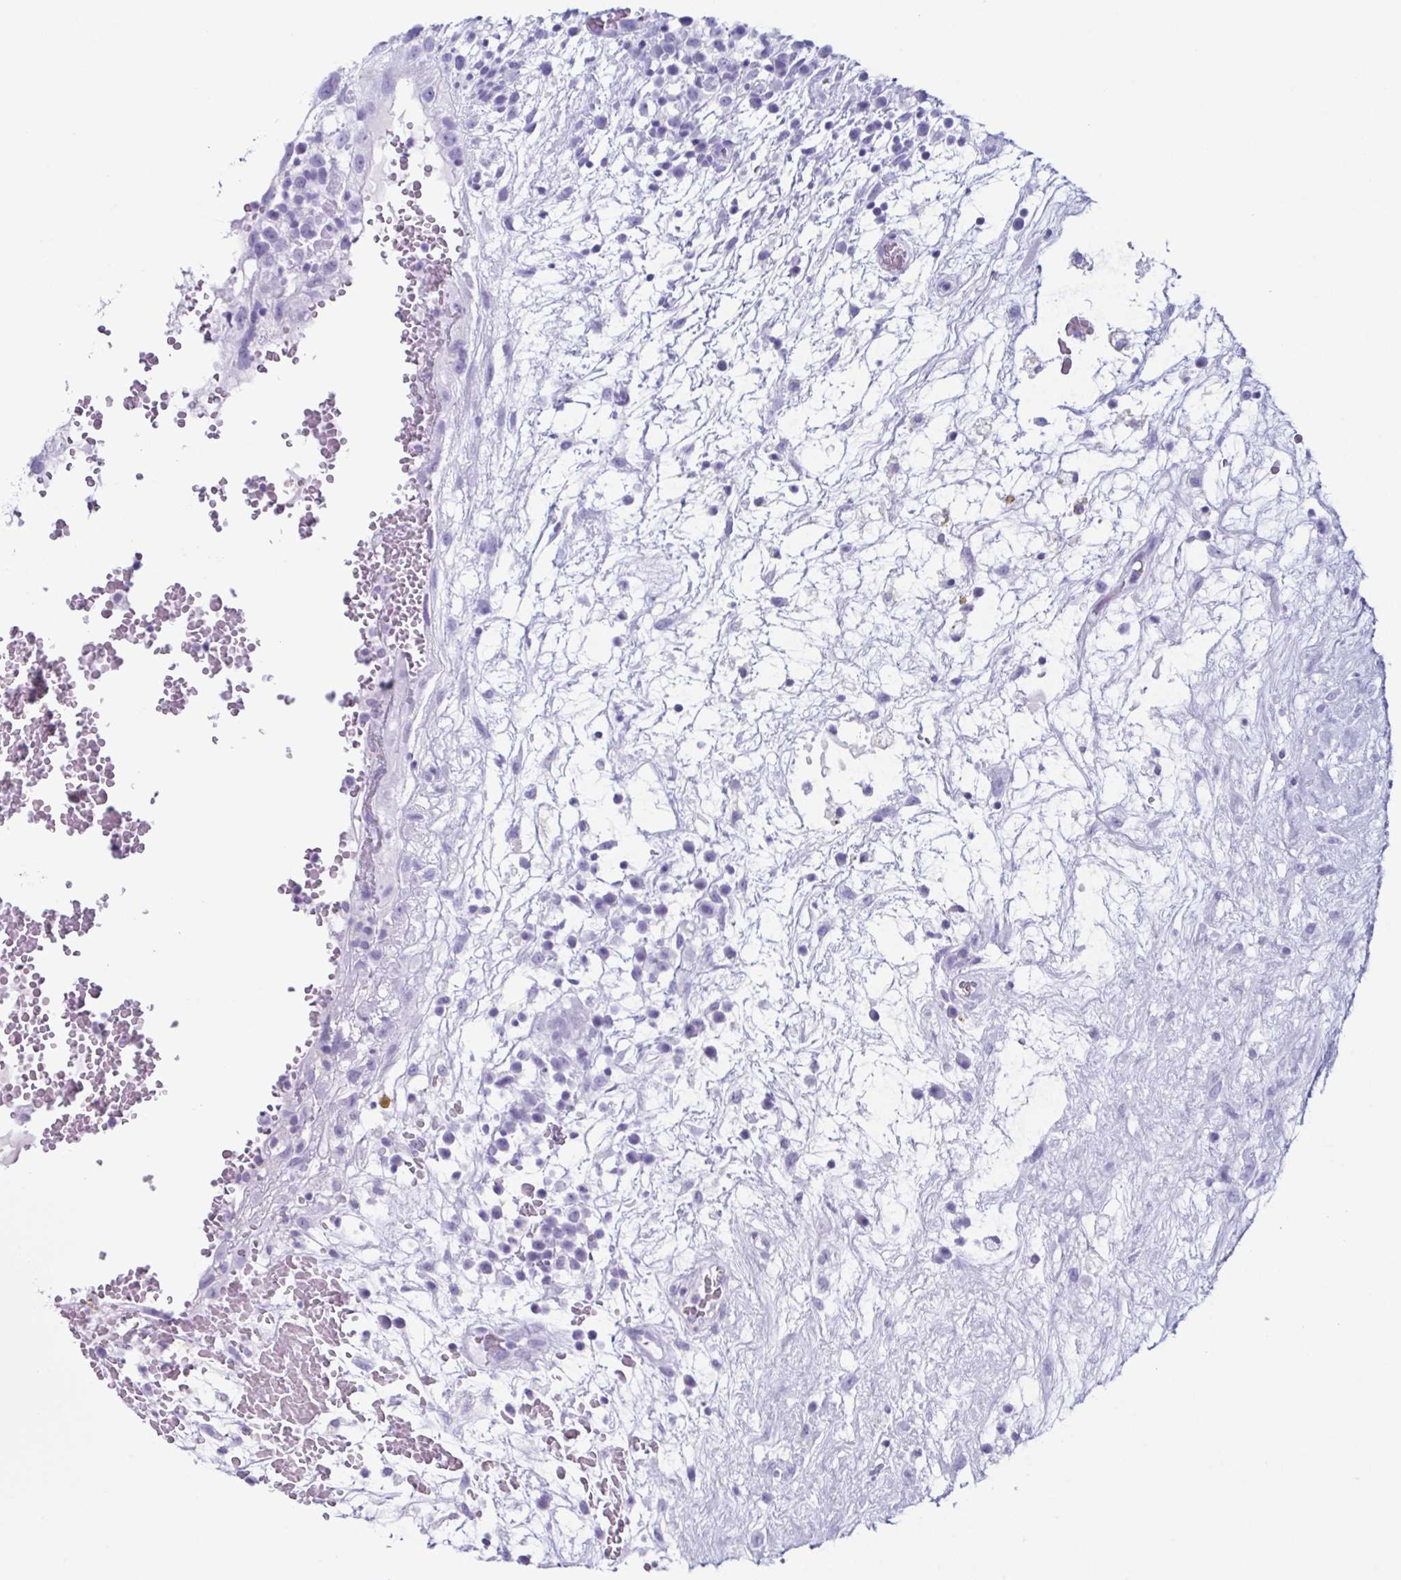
{"staining": {"intensity": "negative", "quantity": "none", "location": "none"}, "tissue": "testis cancer", "cell_type": "Tumor cells", "image_type": "cancer", "snomed": [{"axis": "morphology", "description": "Normal tissue, NOS"}, {"axis": "morphology", "description": "Carcinoma, Embryonal, NOS"}, {"axis": "topography", "description": "Testis"}], "caption": "High power microscopy histopathology image of an IHC histopathology image of testis cancer (embryonal carcinoma), revealing no significant staining in tumor cells. Brightfield microscopy of IHC stained with DAB (brown) and hematoxylin (blue), captured at high magnification.", "gene": "ENKUR", "patient": {"sex": "male", "age": 32}}